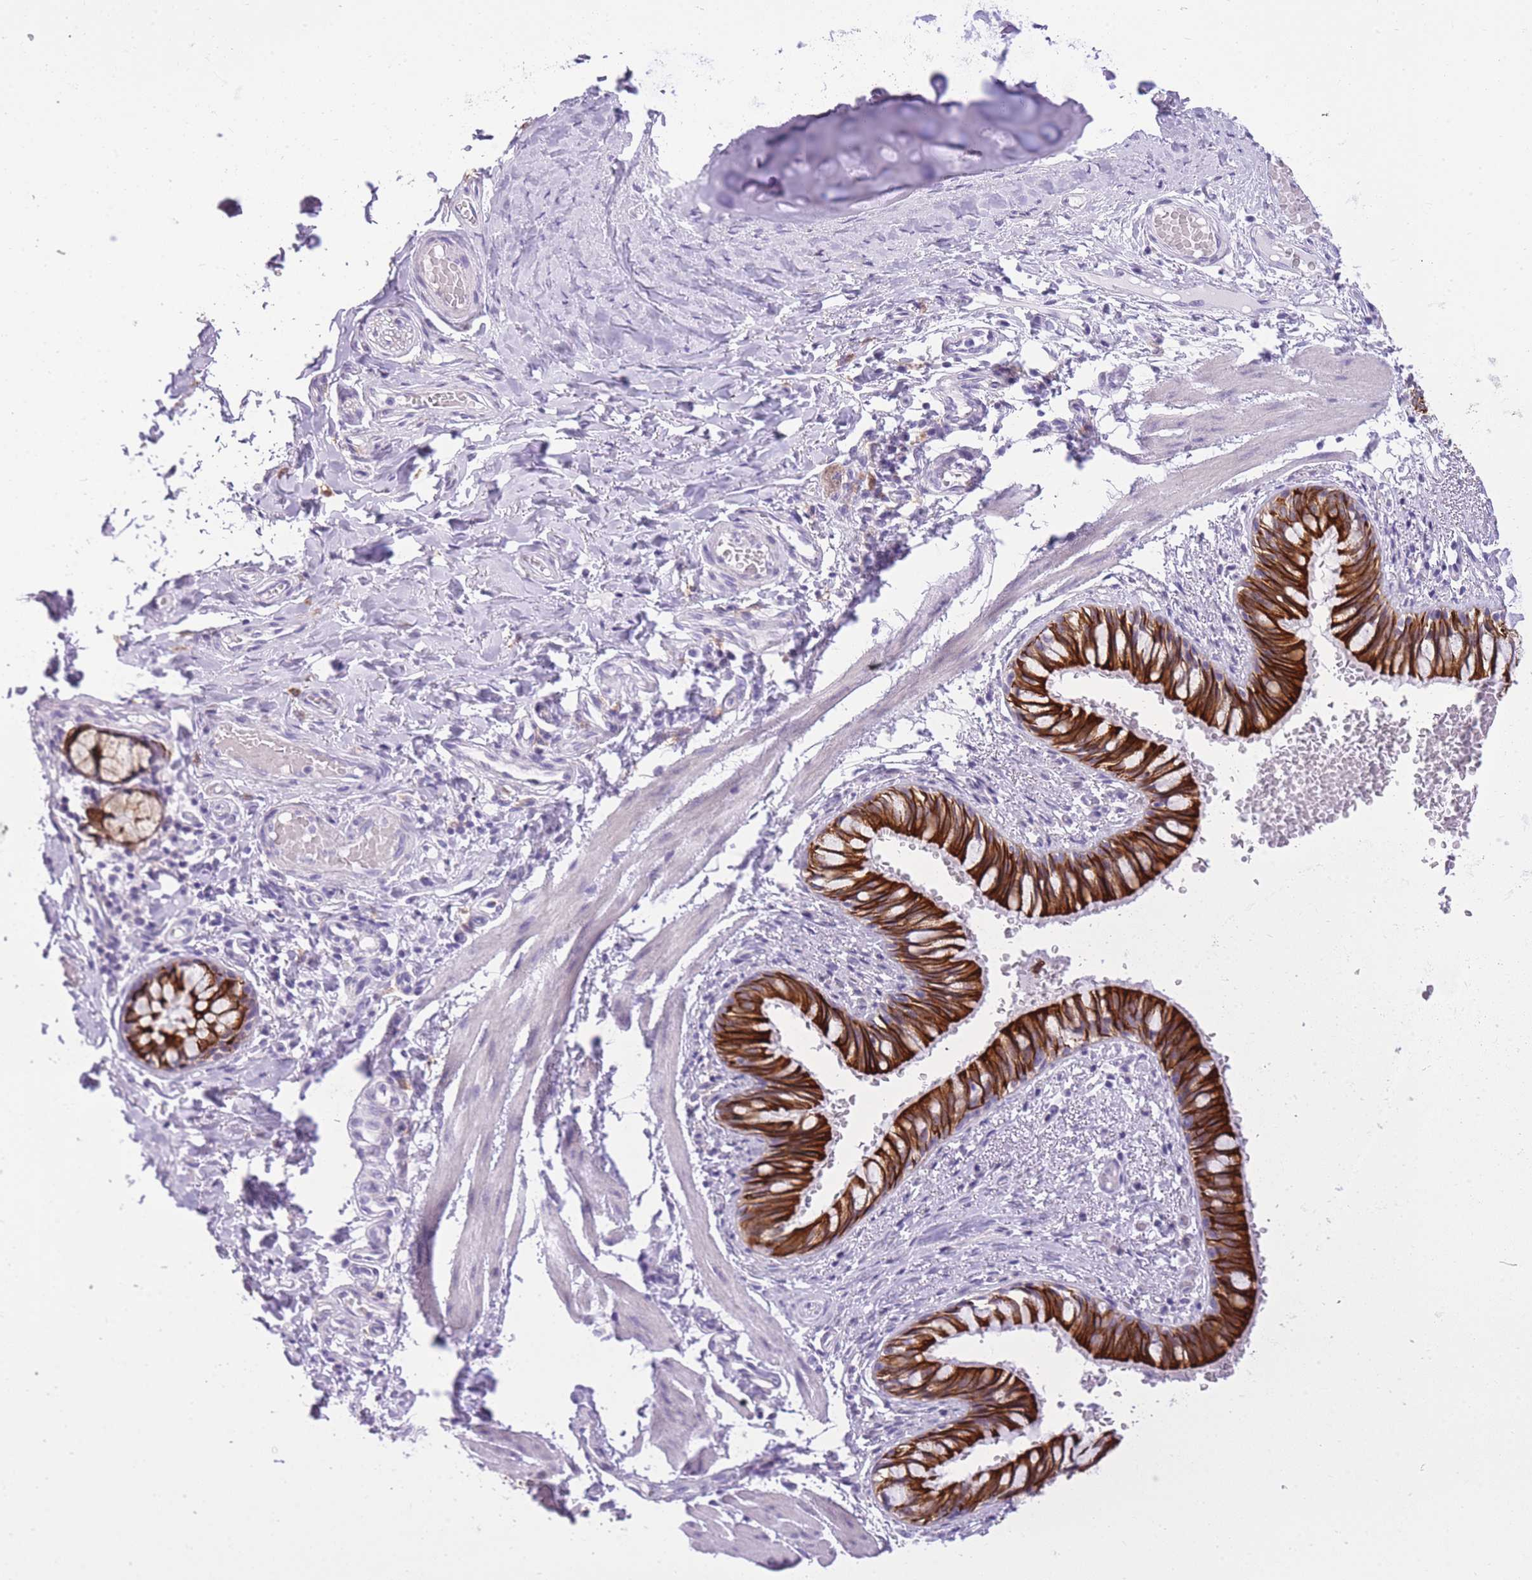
{"staining": {"intensity": "strong", "quantity": ">75%", "location": "cytoplasmic/membranous"}, "tissue": "bronchus", "cell_type": "Respiratory epithelial cells", "image_type": "normal", "snomed": [{"axis": "morphology", "description": "Normal tissue, NOS"}, {"axis": "topography", "description": "Cartilage tissue"}, {"axis": "topography", "description": "Bronchus"}], "caption": "Immunohistochemistry micrograph of normal bronchus: human bronchus stained using immunohistochemistry demonstrates high levels of strong protein expression localized specifically in the cytoplasmic/membranous of respiratory epithelial cells, appearing as a cytoplasmic/membranous brown color.", "gene": "RADX", "patient": {"sex": "female", "age": 36}}